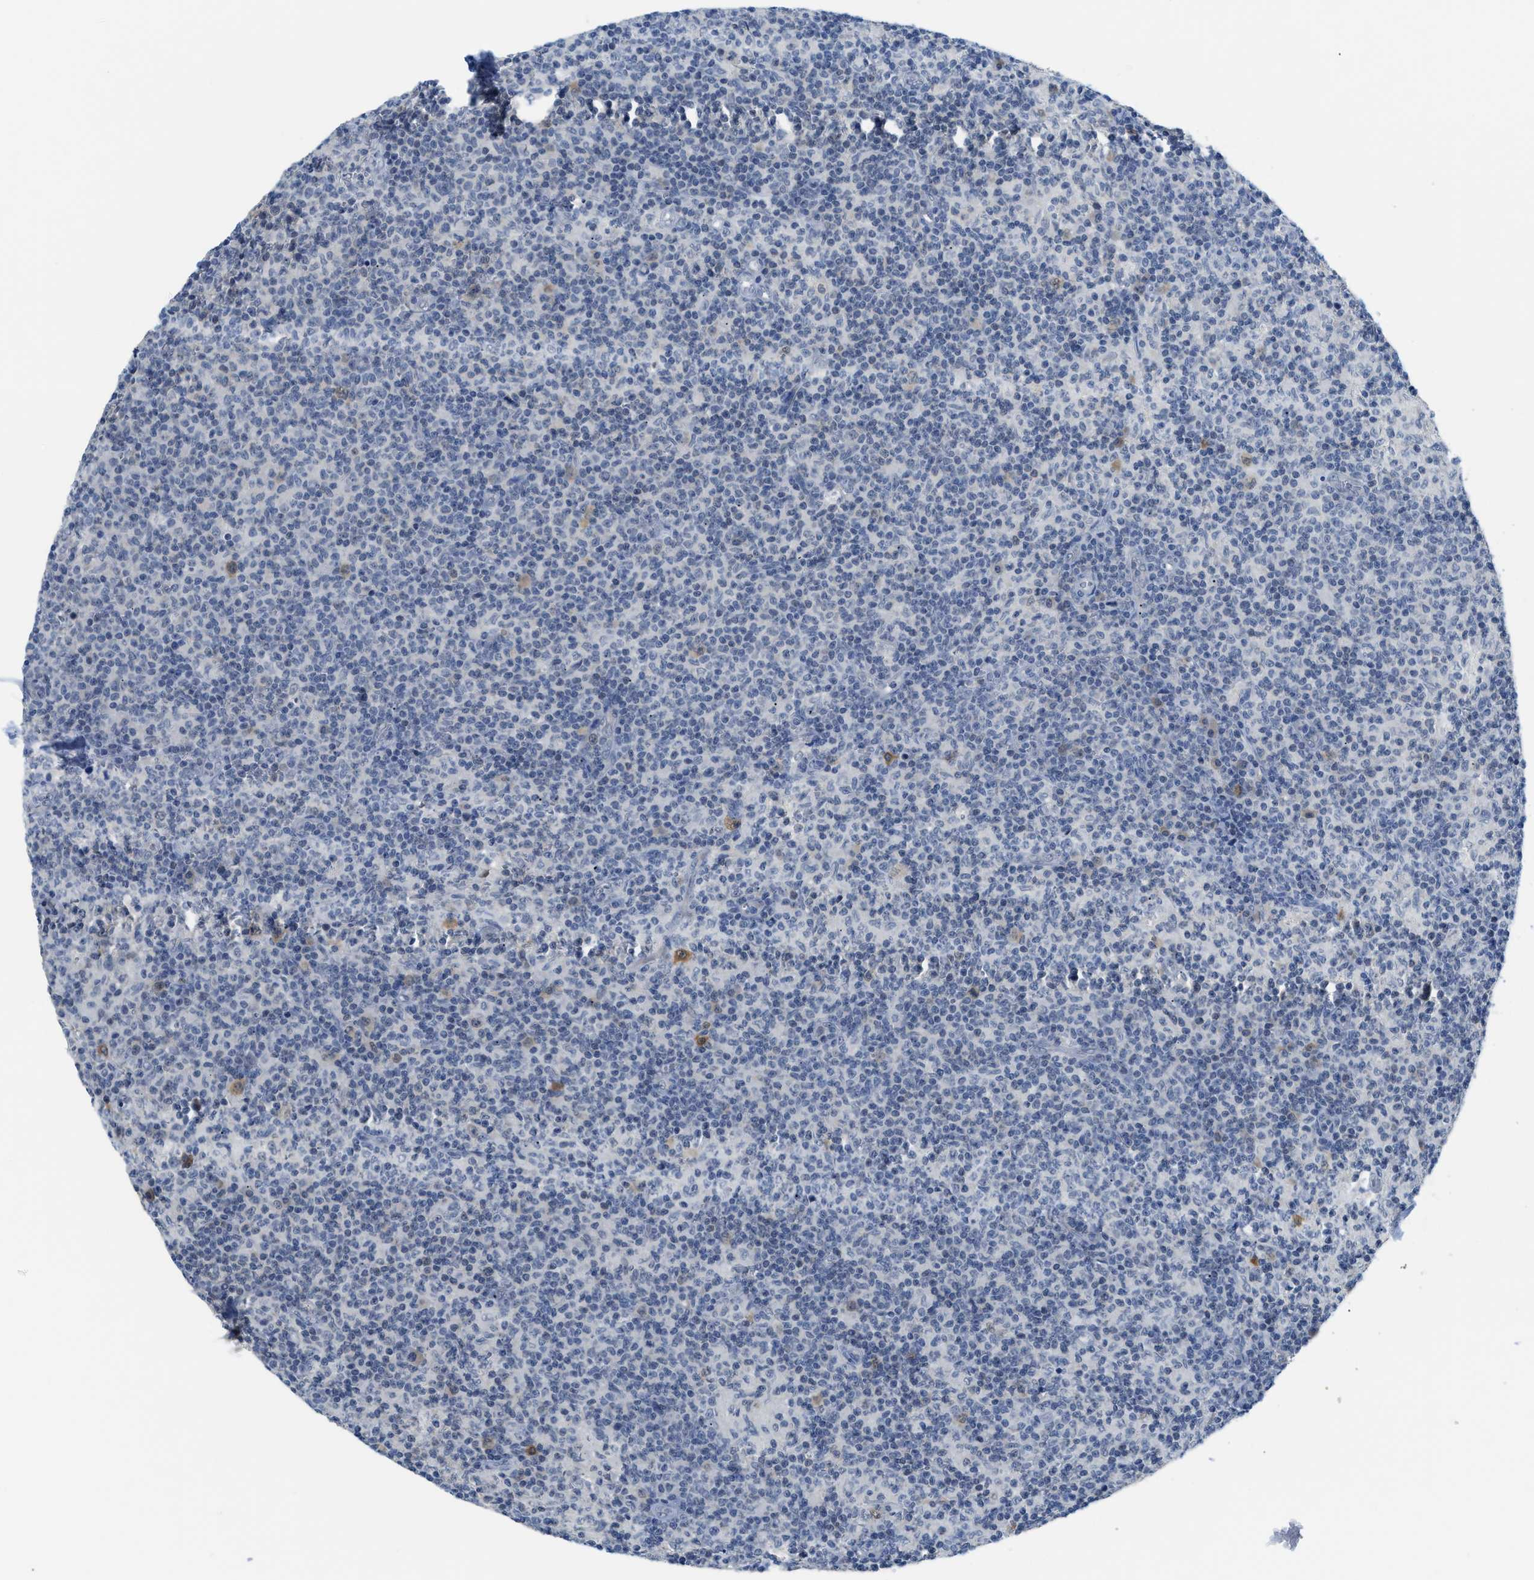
{"staining": {"intensity": "weak", "quantity": "<25%", "location": "cytoplasmic/membranous"}, "tissue": "lymph node", "cell_type": "Germinal center cells", "image_type": "normal", "snomed": [{"axis": "morphology", "description": "Normal tissue, NOS"}, {"axis": "morphology", "description": "Inflammation, NOS"}, {"axis": "topography", "description": "Lymph node"}], "caption": "Protein analysis of benign lymph node exhibits no significant staining in germinal center cells. (Brightfield microscopy of DAB (3,3'-diaminobenzidine) immunohistochemistry at high magnification).", "gene": "PSAT1", "patient": {"sex": "male", "age": 55}}